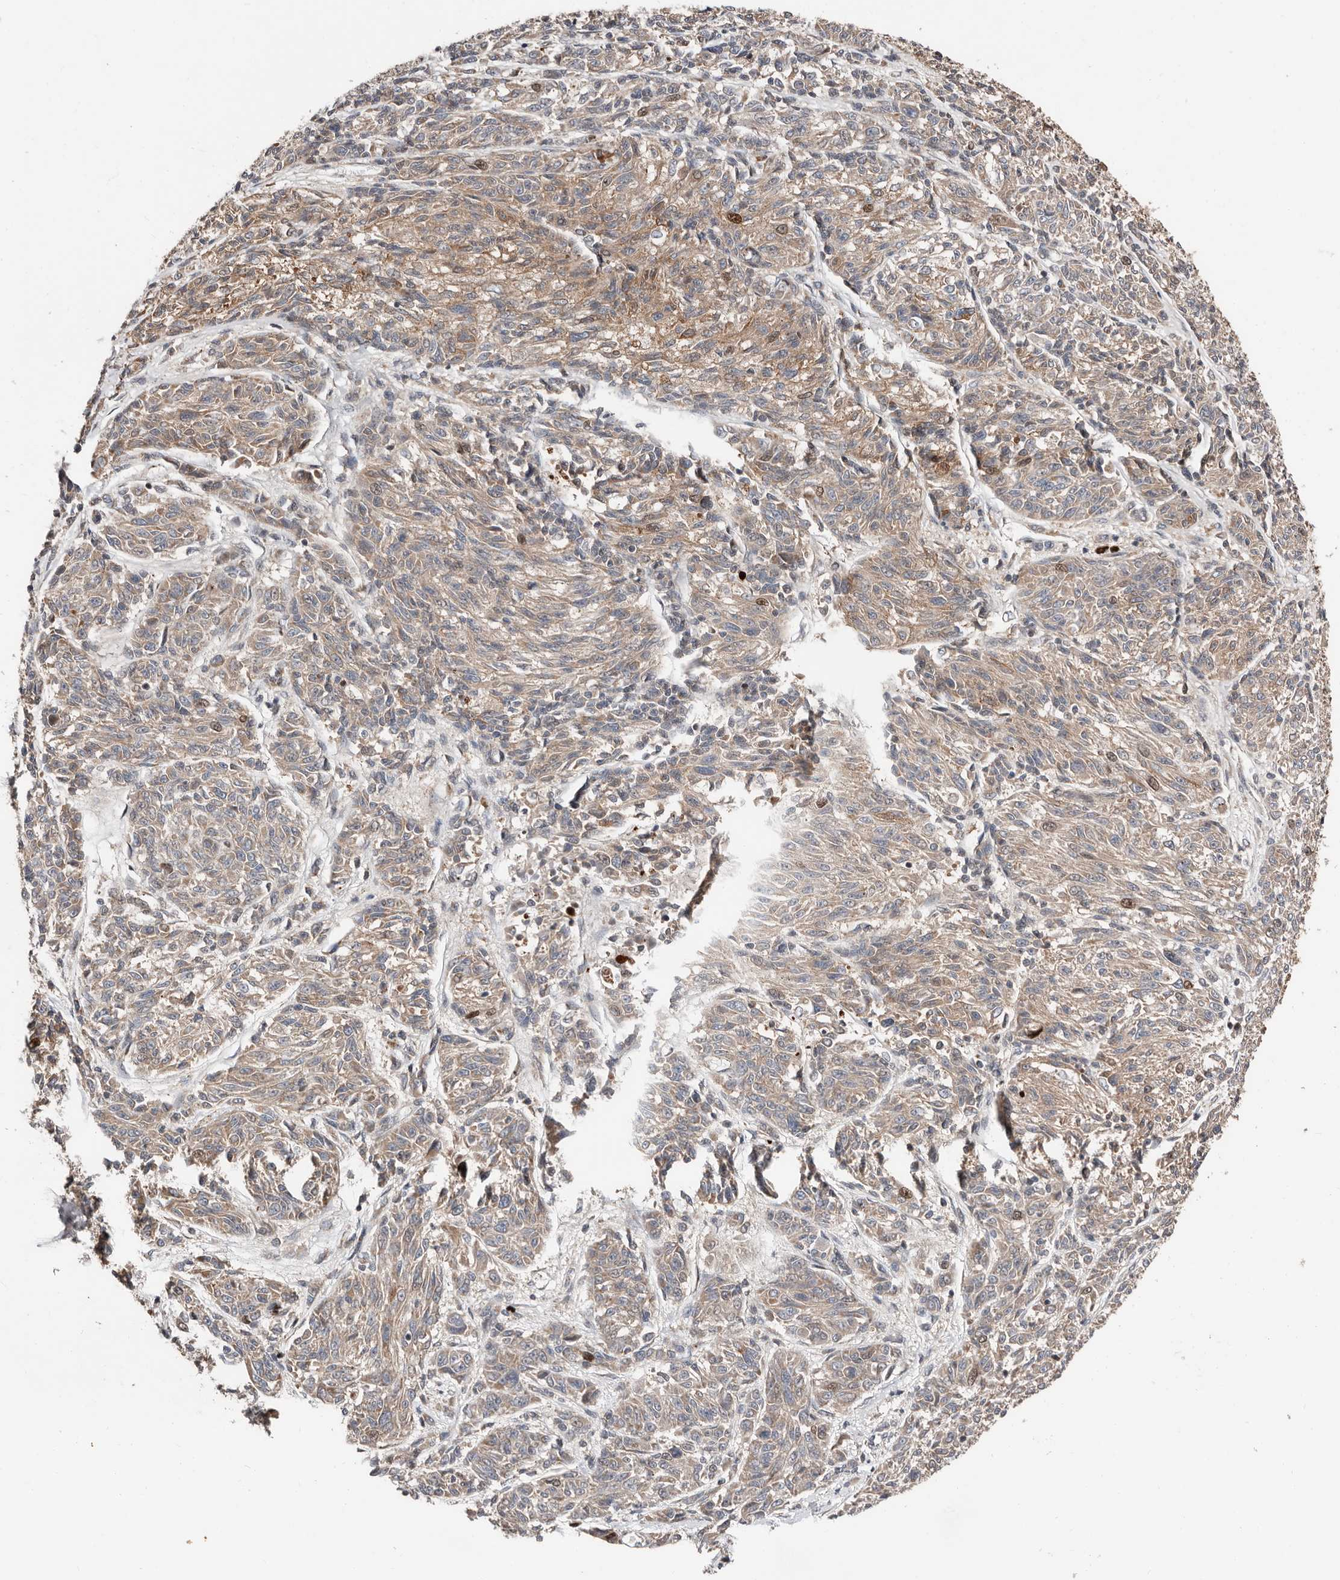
{"staining": {"intensity": "moderate", "quantity": "<25%", "location": "cytoplasmic/membranous,nuclear"}, "tissue": "melanoma", "cell_type": "Tumor cells", "image_type": "cancer", "snomed": [{"axis": "morphology", "description": "Malignant melanoma, NOS"}, {"axis": "topography", "description": "Skin"}], "caption": "Protein staining of malignant melanoma tissue shows moderate cytoplasmic/membranous and nuclear positivity in approximately <25% of tumor cells.", "gene": "SMYD4", "patient": {"sex": "male", "age": 53}}